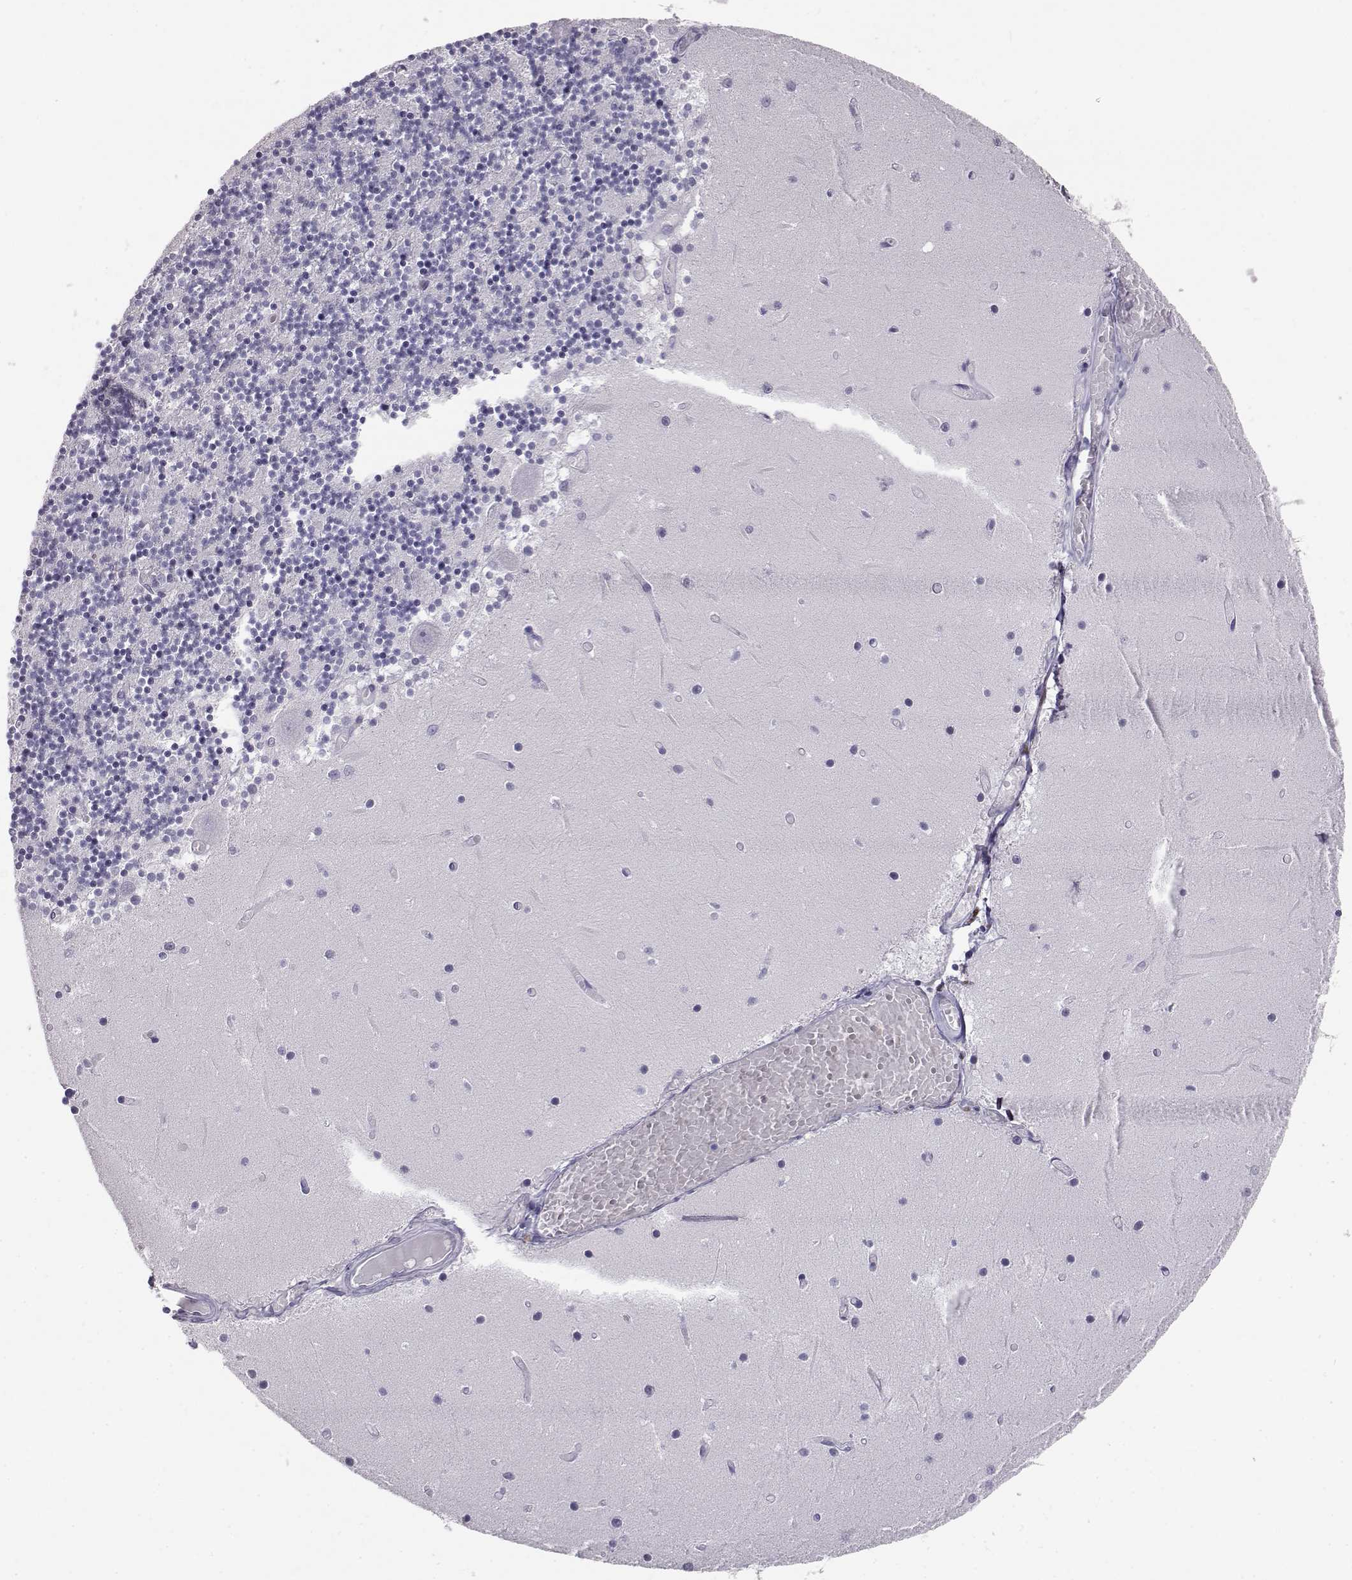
{"staining": {"intensity": "negative", "quantity": "none", "location": "none"}, "tissue": "cerebellum", "cell_type": "Cells in granular layer", "image_type": "normal", "snomed": [{"axis": "morphology", "description": "Normal tissue, NOS"}, {"axis": "topography", "description": "Cerebellum"}], "caption": "DAB immunohistochemical staining of normal cerebellum shows no significant staining in cells in granular layer.", "gene": "ITLN1", "patient": {"sex": "female", "age": 28}}